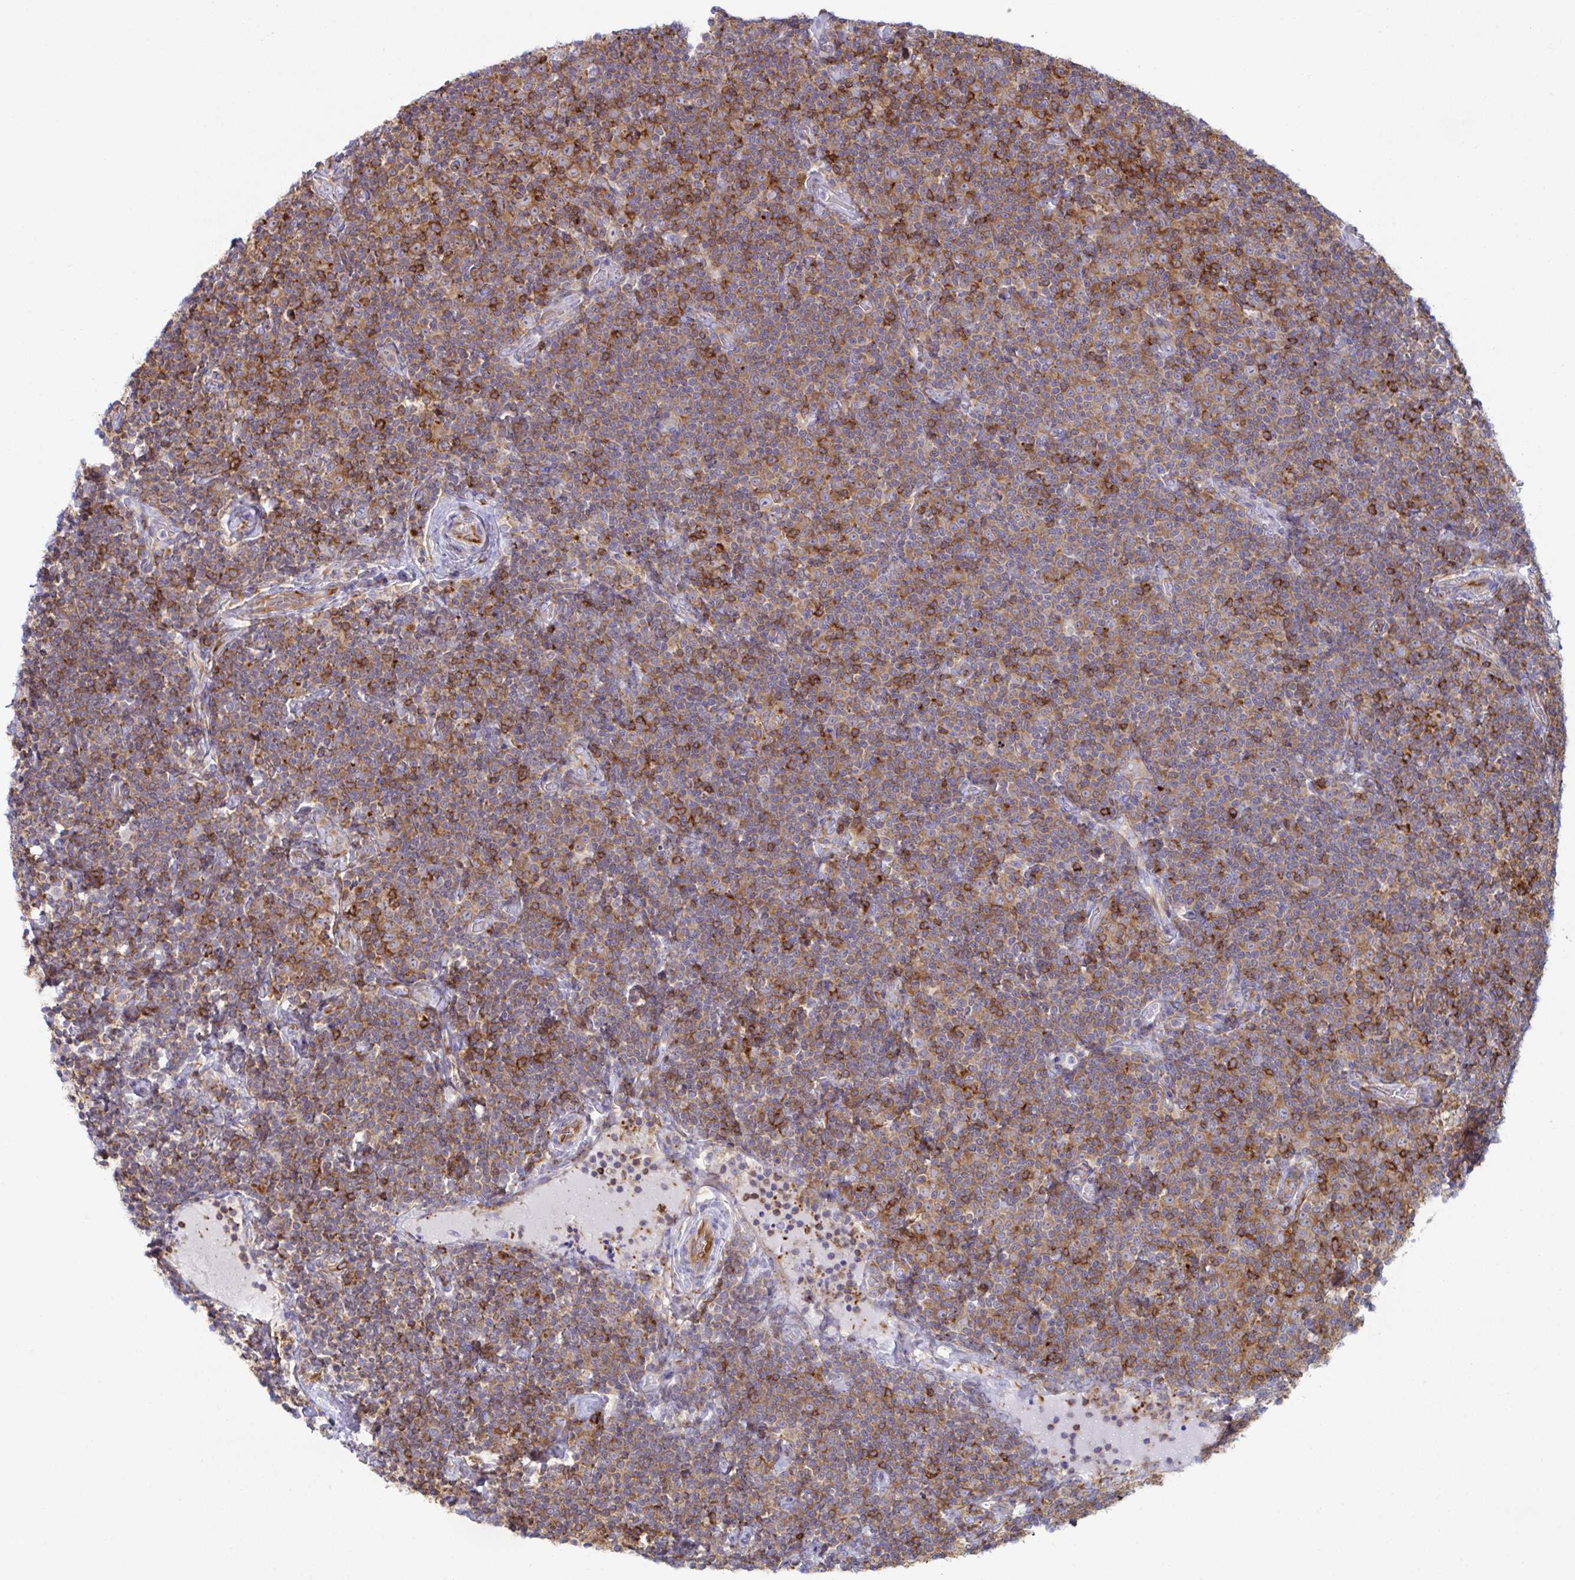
{"staining": {"intensity": "moderate", "quantity": ">75%", "location": "cytoplasmic/membranous"}, "tissue": "lymphoma", "cell_type": "Tumor cells", "image_type": "cancer", "snomed": [{"axis": "morphology", "description": "Malignant lymphoma, non-Hodgkin's type, Low grade"}, {"axis": "topography", "description": "Lymph node"}], "caption": "Human lymphoma stained with a brown dye demonstrates moderate cytoplasmic/membranous positive positivity in about >75% of tumor cells.", "gene": "WNK1", "patient": {"sex": "male", "age": 81}}